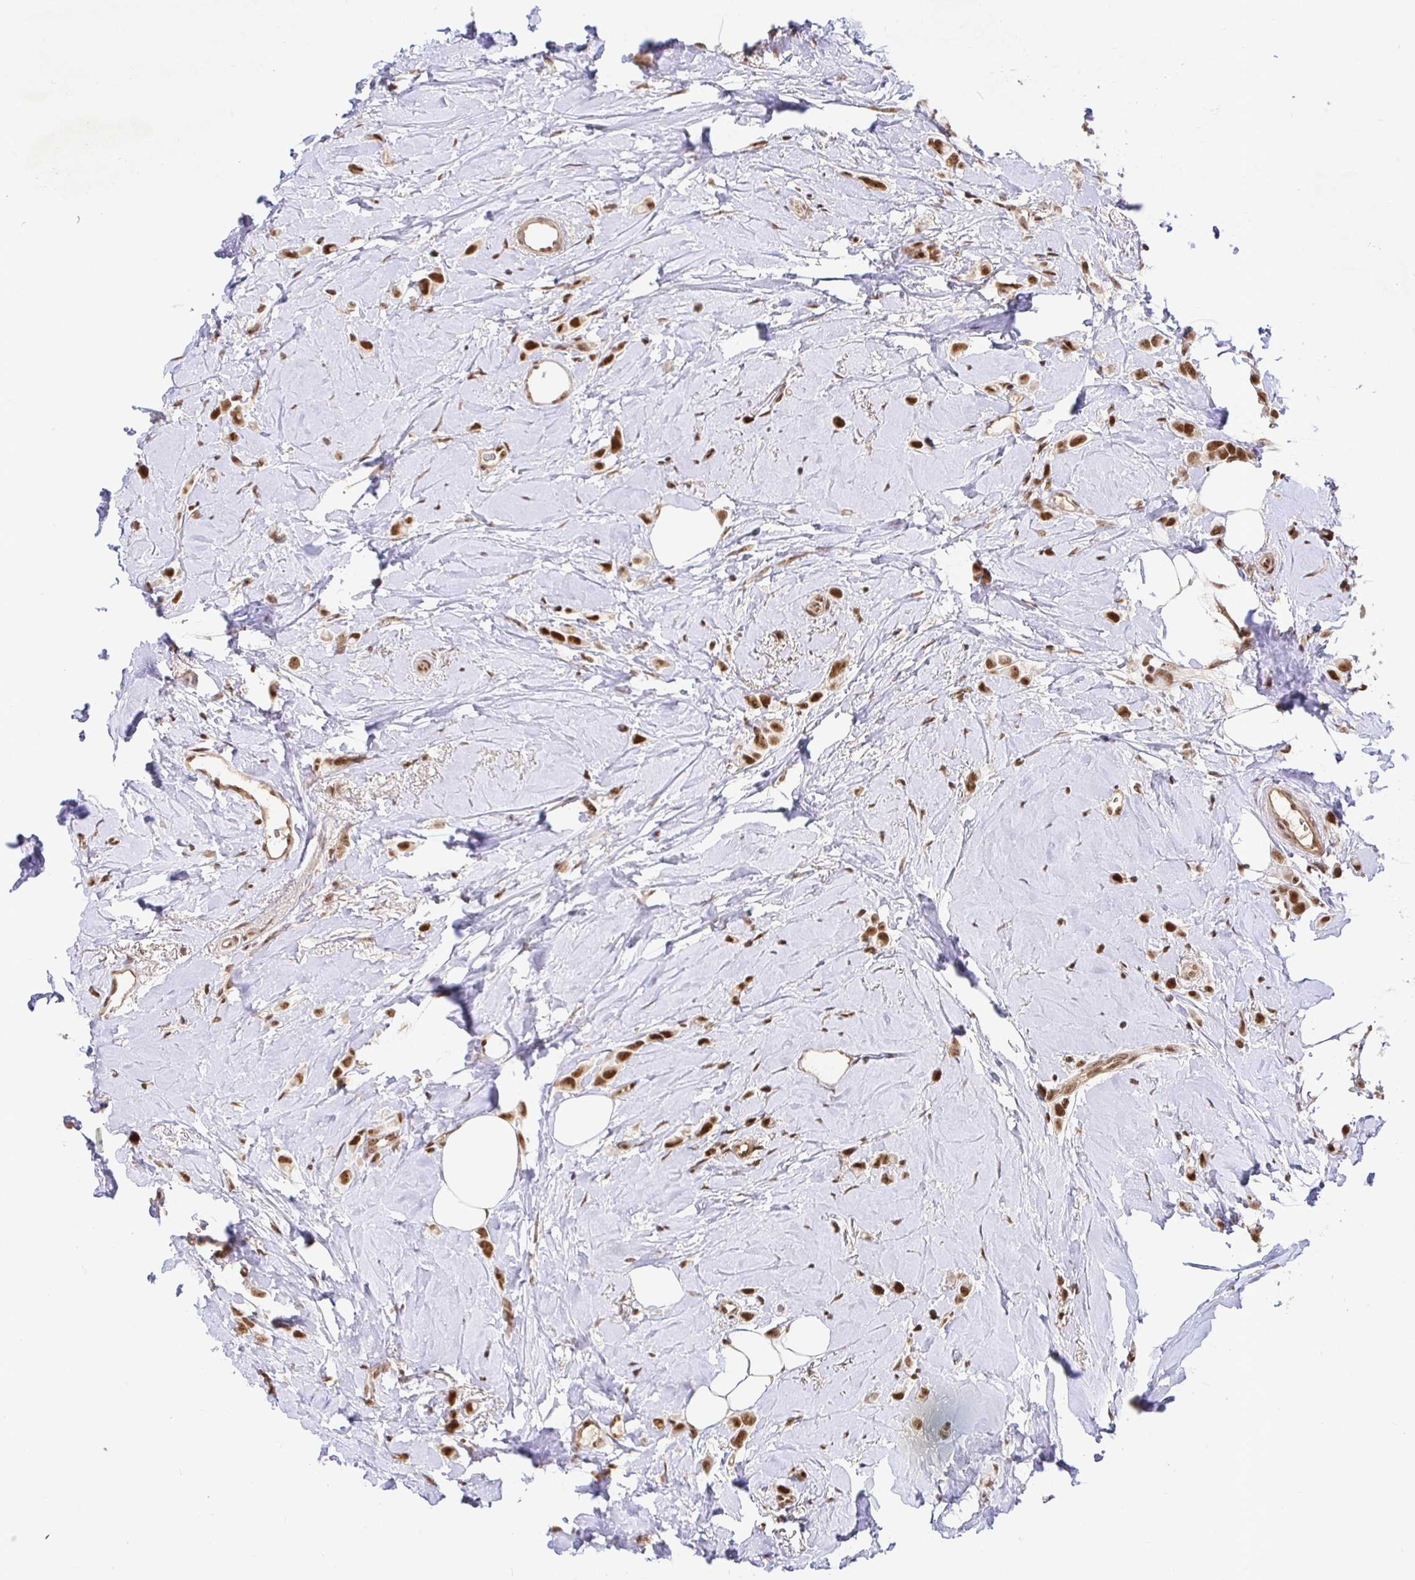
{"staining": {"intensity": "moderate", "quantity": ">75%", "location": "nuclear"}, "tissue": "breast cancer", "cell_type": "Tumor cells", "image_type": "cancer", "snomed": [{"axis": "morphology", "description": "Lobular carcinoma"}, {"axis": "topography", "description": "Breast"}], "caption": "High-magnification brightfield microscopy of lobular carcinoma (breast) stained with DAB (brown) and counterstained with hematoxylin (blue). tumor cells exhibit moderate nuclear staining is appreciated in about>75% of cells. The staining is performed using DAB brown chromogen to label protein expression. The nuclei are counter-stained blue using hematoxylin.", "gene": "USF1", "patient": {"sex": "female", "age": 66}}